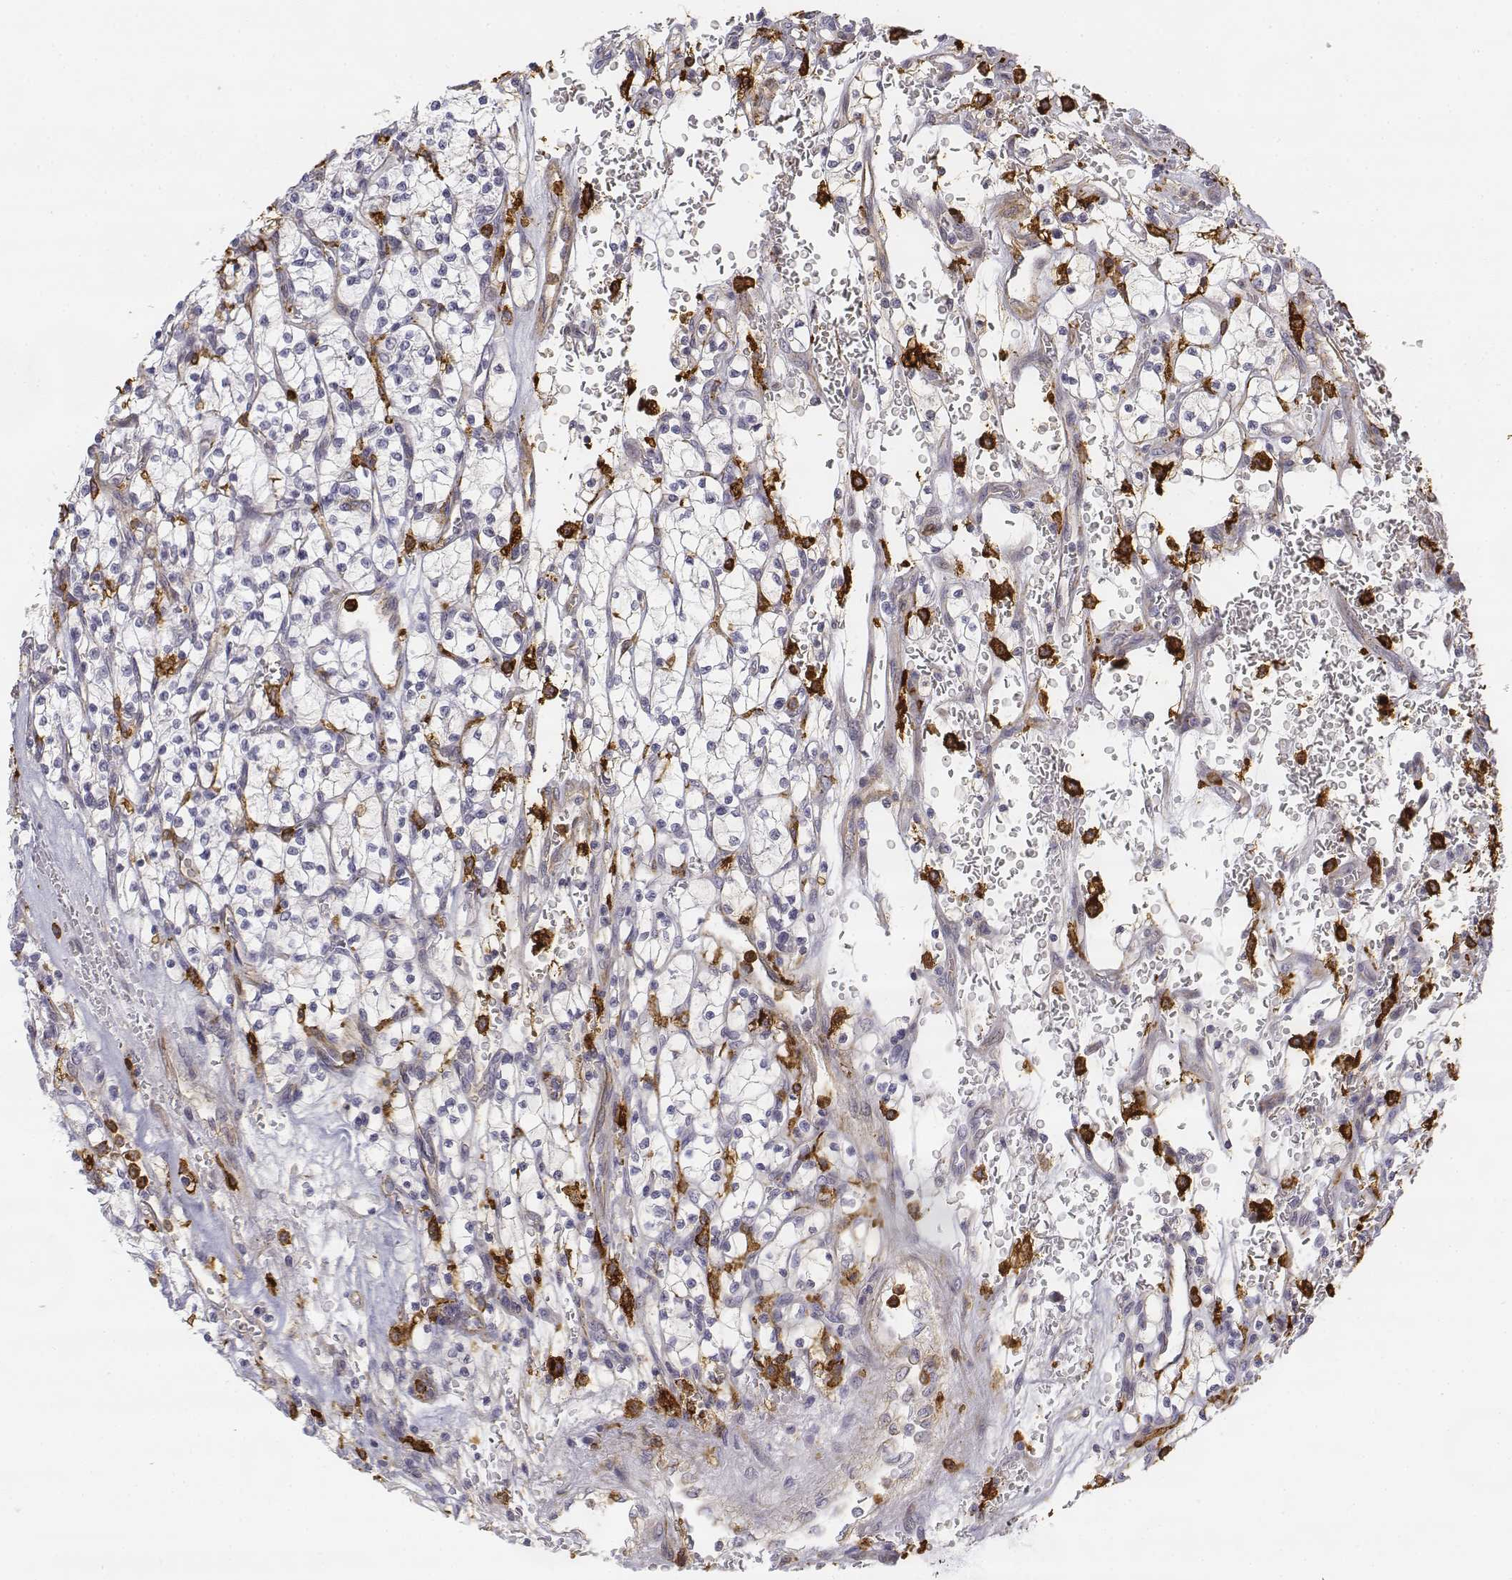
{"staining": {"intensity": "negative", "quantity": "none", "location": "none"}, "tissue": "renal cancer", "cell_type": "Tumor cells", "image_type": "cancer", "snomed": [{"axis": "morphology", "description": "Adenocarcinoma, NOS"}, {"axis": "topography", "description": "Kidney"}], "caption": "Immunohistochemistry (IHC) of human adenocarcinoma (renal) demonstrates no staining in tumor cells.", "gene": "CD14", "patient": {"sex": "female", "age": 64}}